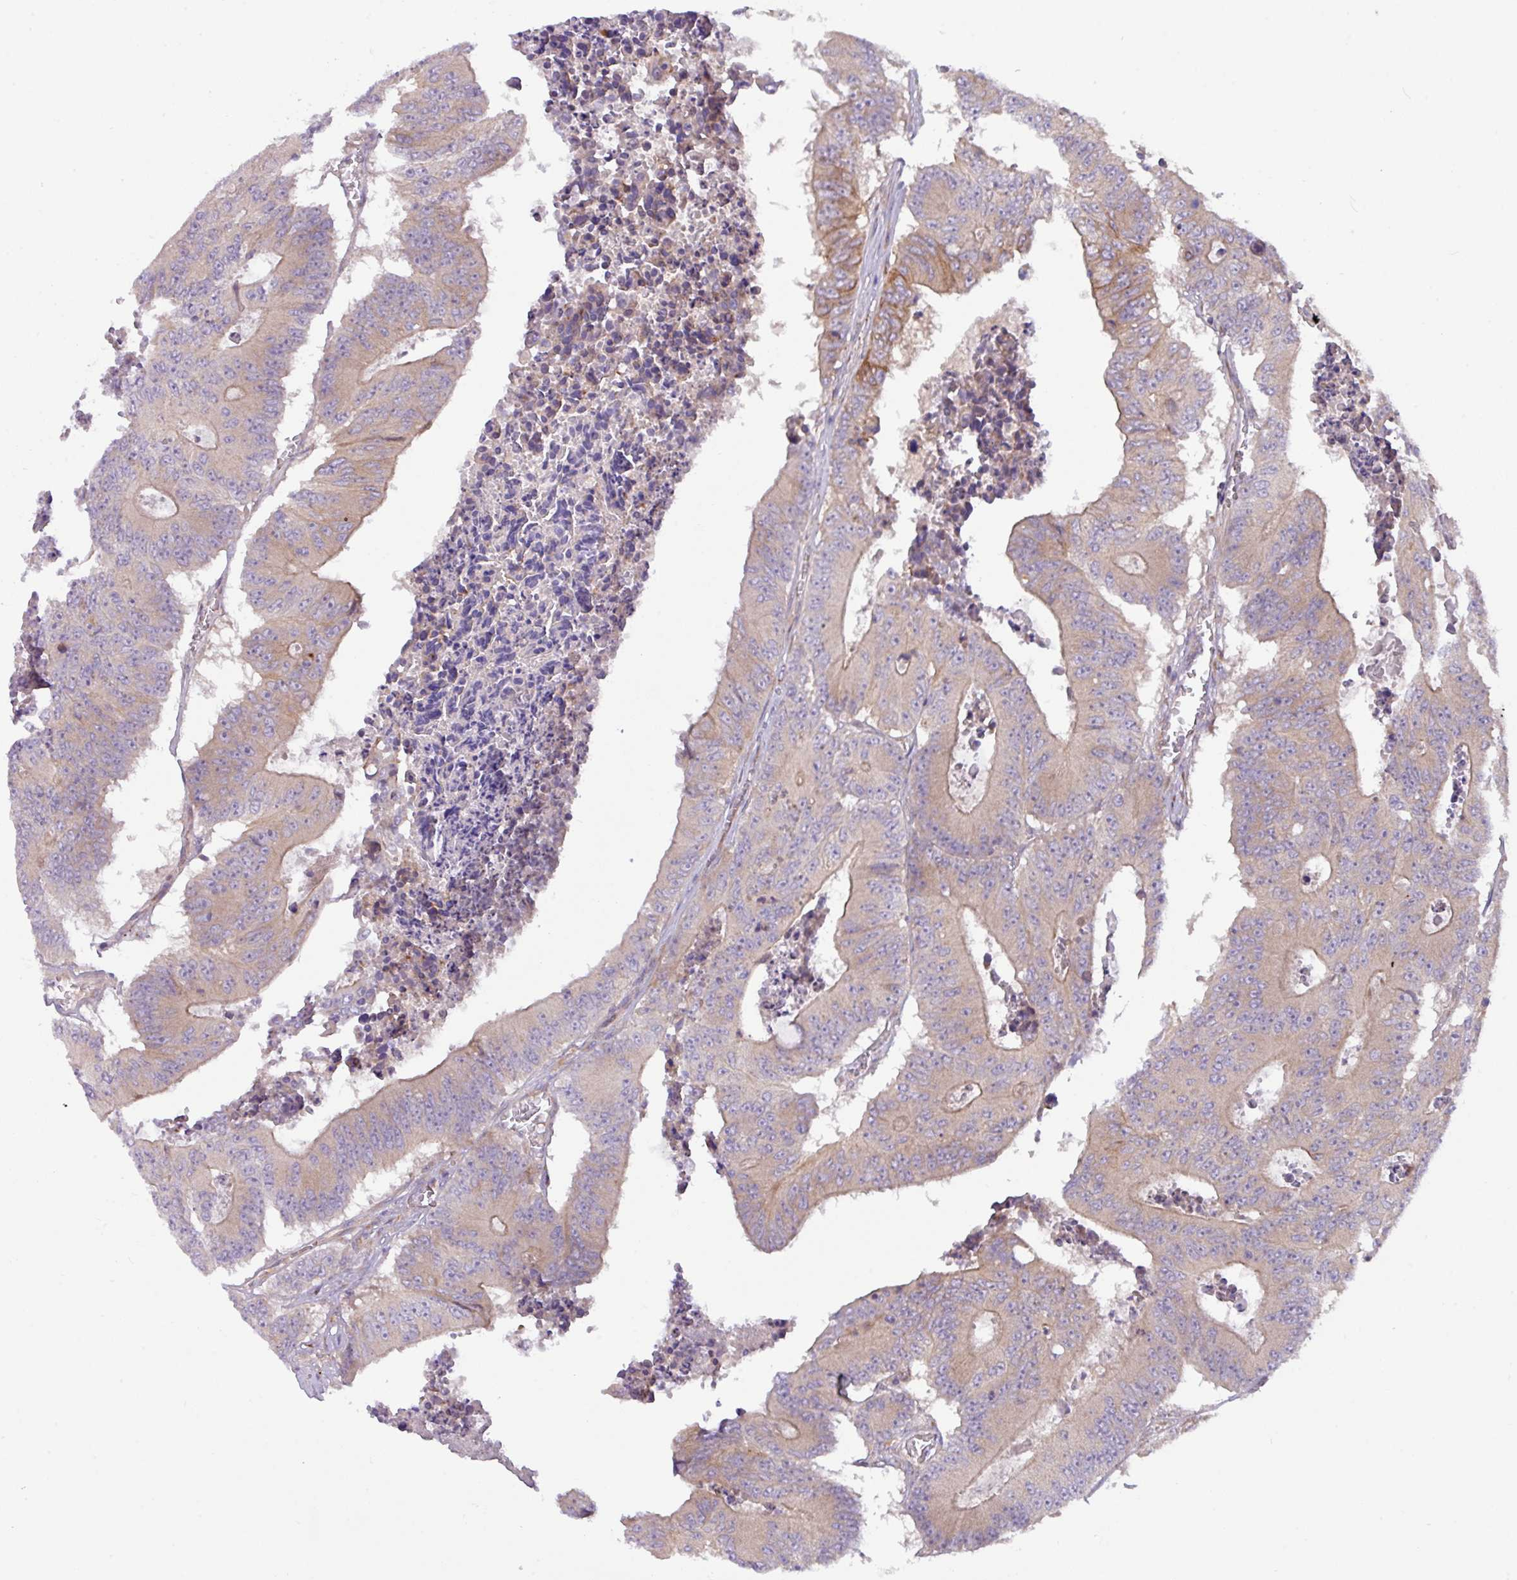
{"staining": {"intensity": "moderate", "quantity": "25%-75%", "location": "cytoplasmic/membranous"}, "tissue": "colorectal cancer", "cell_type": "Tumor cells", "image_type": "cancer", "snomed": [{"axis": "morphology", "description": "Adenocarcinoma, NOS"}, {"axis": "topography", "description": "Colon"}], "caption": "Immunohistochemistry image of neoplastic tissue: human colorectal cancer stained using immunohistochemistry (IHC) reveals medium levels of moderate protein expression localized specifically in the cytoplasmic/membranous of tumor cells, appearing as a cytoplasmic/membranous brown color.", "gene": "RAB19", "patient": {"sex": "male", "age": 87}}